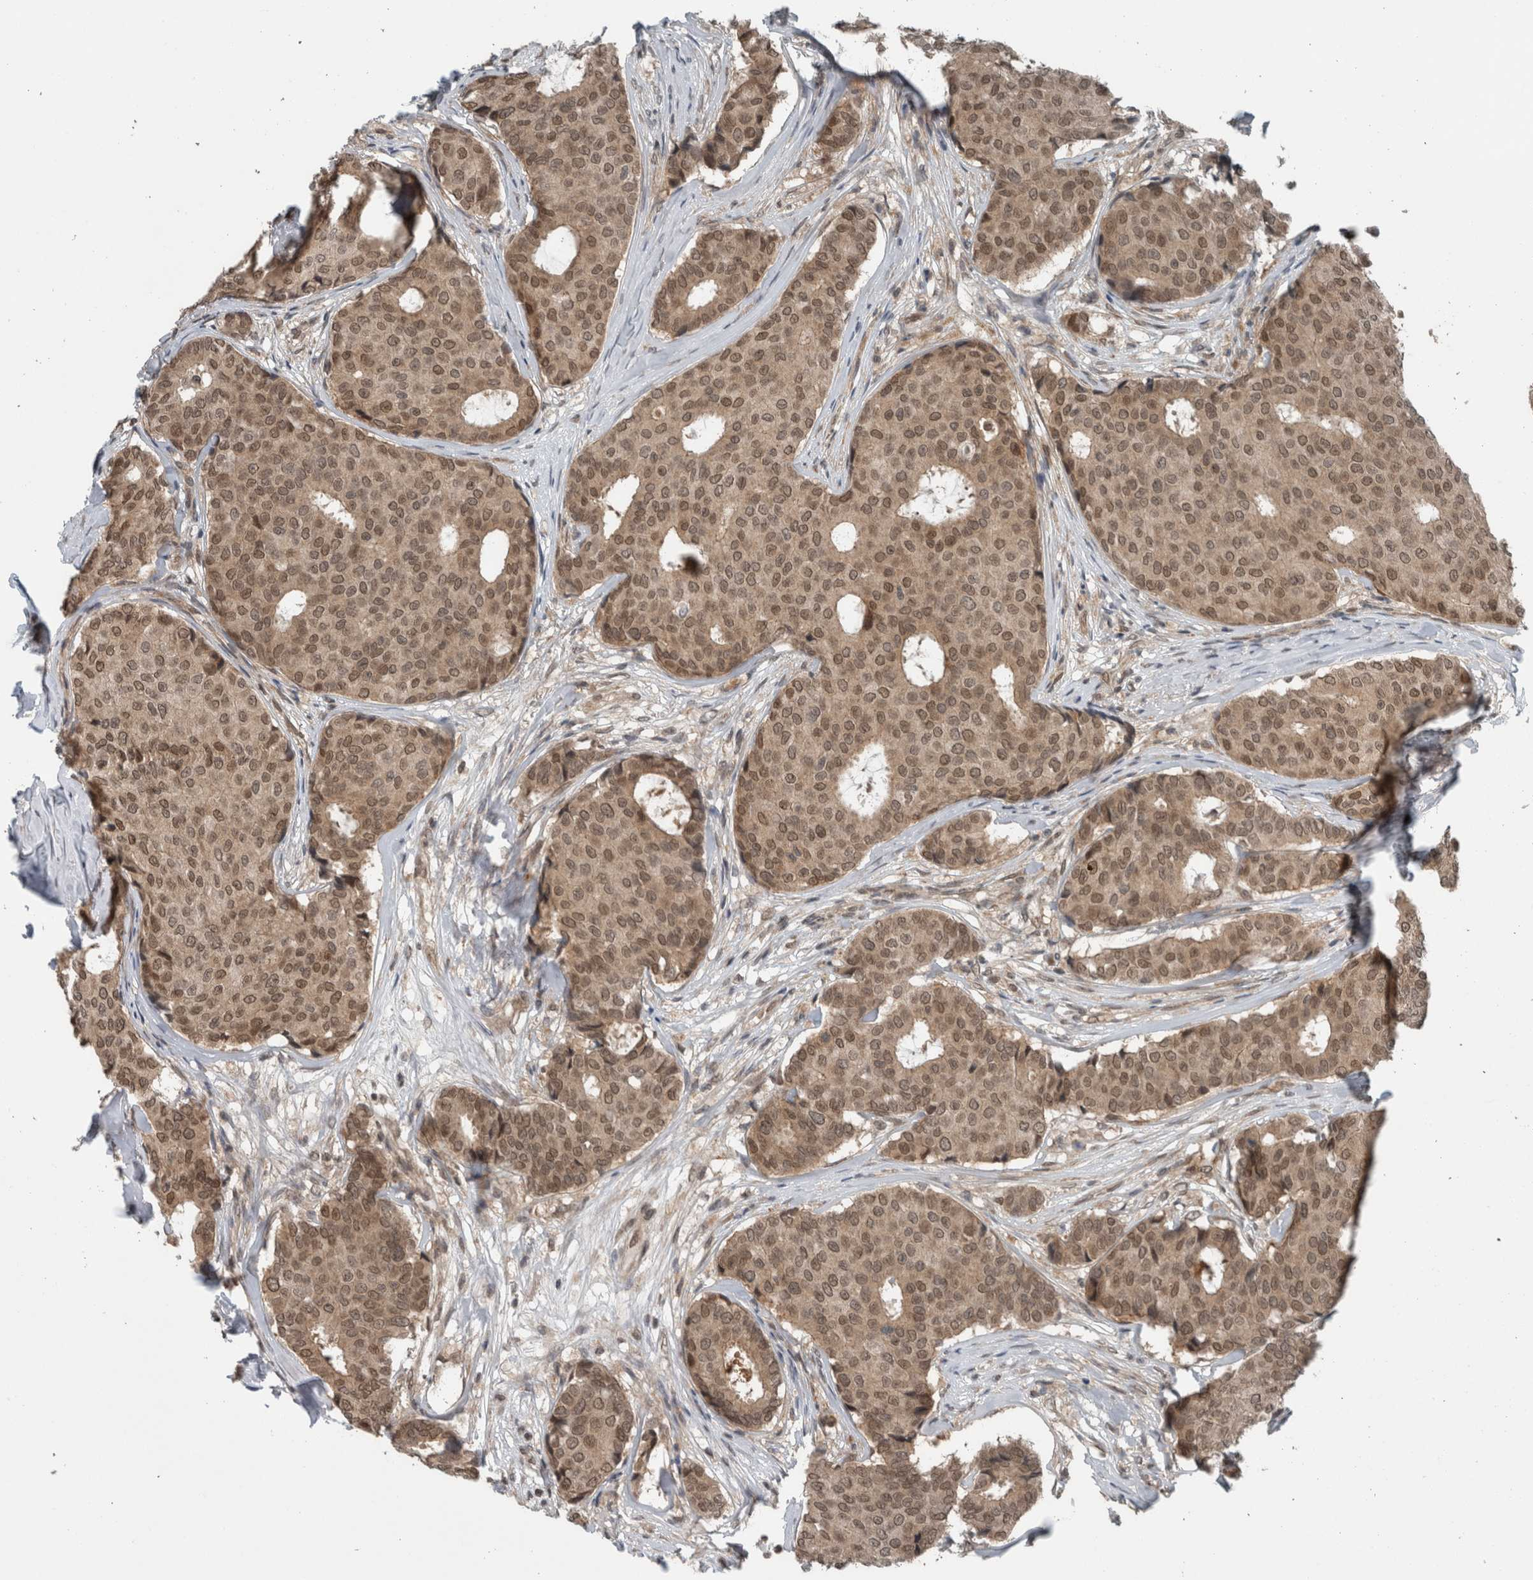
{"staining": {"intensity": "moderate", "quantity": ">75%", "location": "cytoplasmic/membranous,nuclear"}, "tissue": "breast cancer", "cell_type": "Tumor cells", "image_type": "cancer", "snomed": [{"axis": "morphology", "description": "Duct carcinoma"}, {"axis": "topography", "description": "Breast"}], "caption": "Protein expression analysis of breast intraductal carcinoma exhibits moderate cytoplasmic/membranous and nuclear expression in about >75% of tumor cells.", "gene": "SPAG7", "patient": {"sex": "female", "age": 75}}